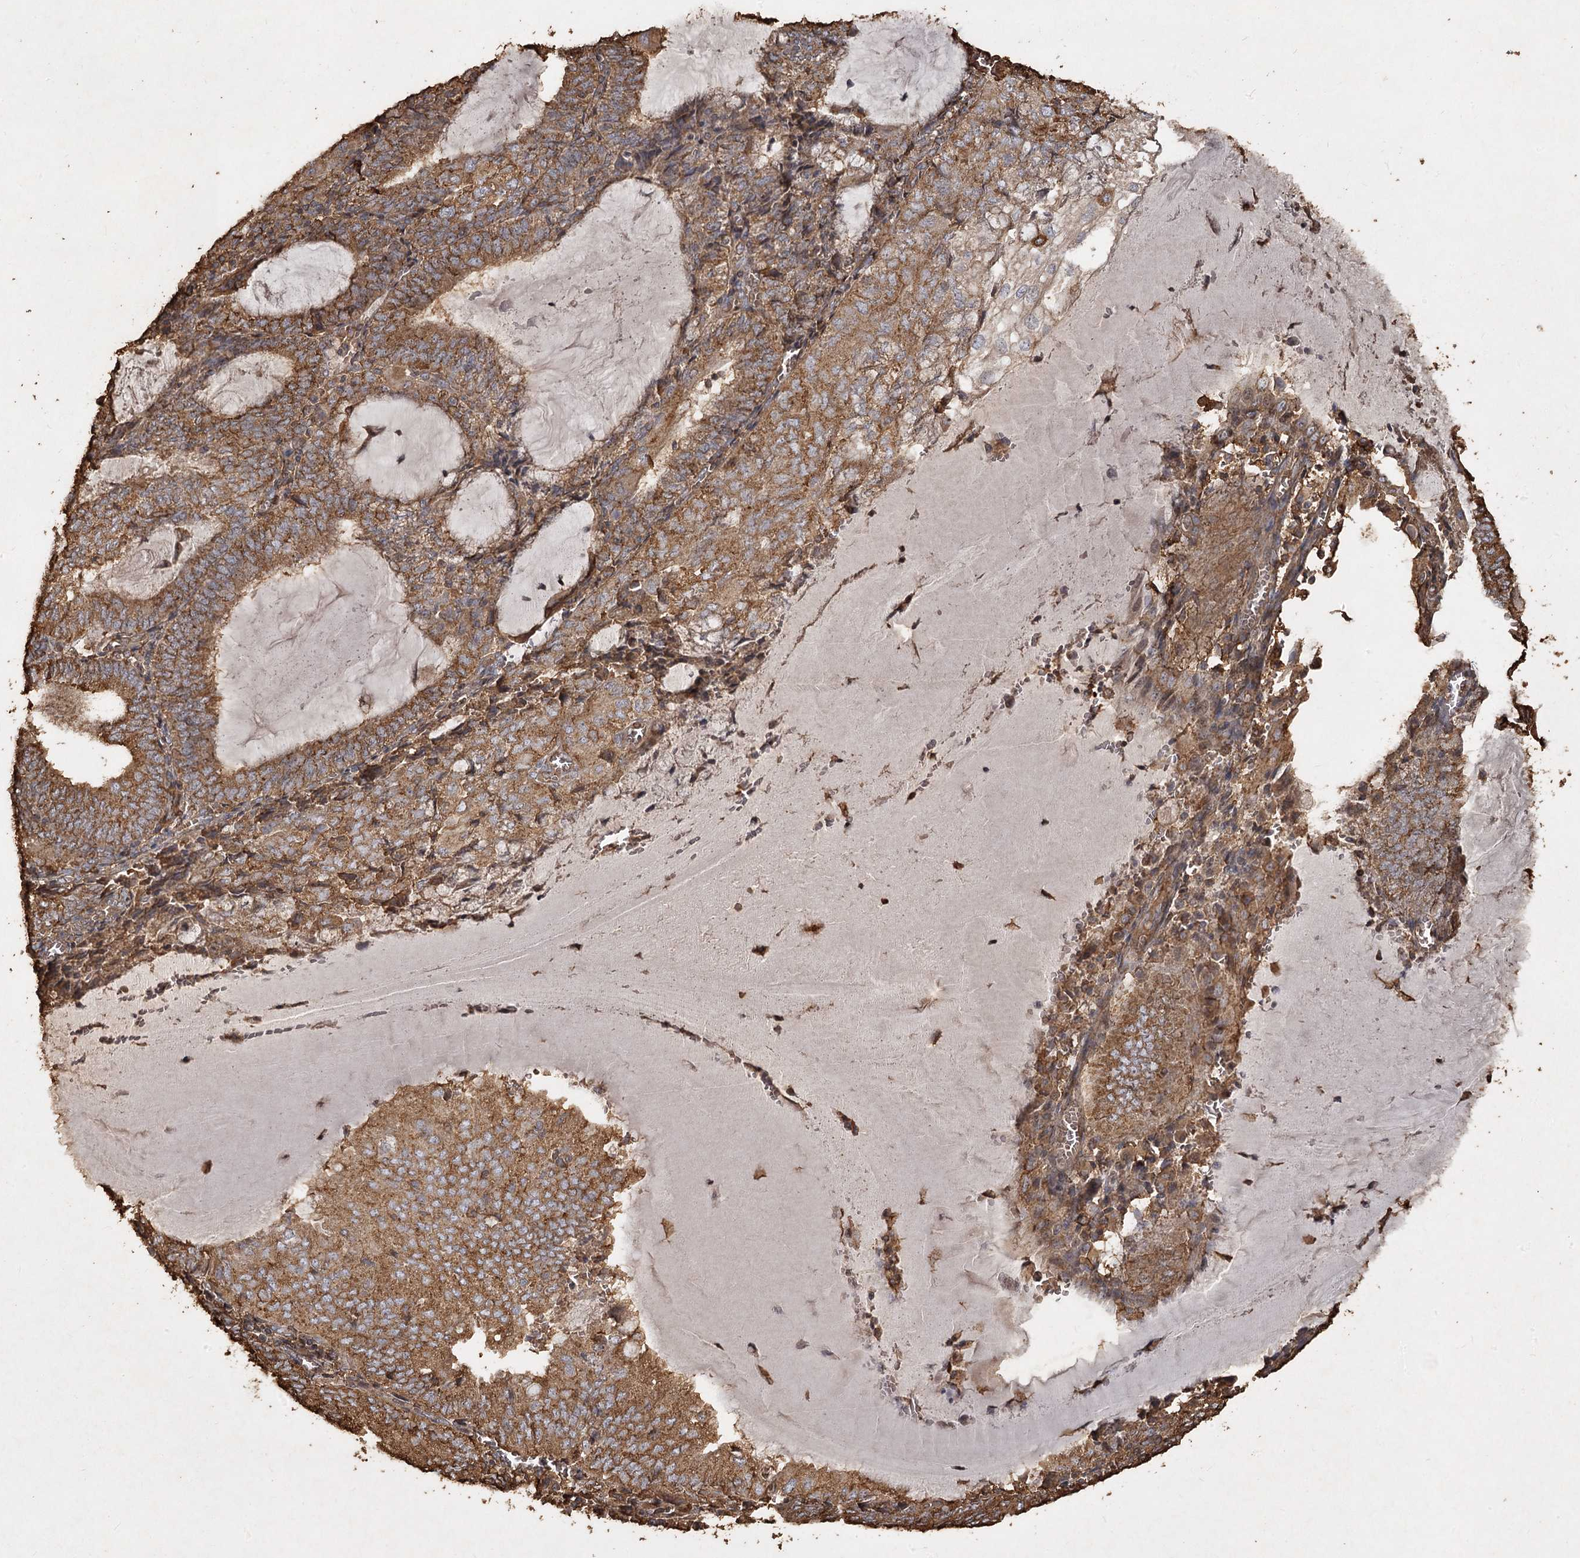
{"staining": {"intensity": "moderate", "quantity": ">75%", "location": "cytoplasmic/membranous"}, "tissue": "endometrial cancer", "cell_type": "Tumor cells", "image_type": "cancer", "snomed": [{"axis": "morphology", "description": "Adenocarcinoma, NOS"}, {"axis": "topography", "description": "Endometrium"}], "caption": "Brown immunohistochemical staining in endometrial cancer demonstrates moderate cytoplasmic/membranous expression in approximately >75% of tumor cells. (DAB (3,3'-diaminobenzidine) IHC with brightfield microscopy, high magnification).", "gene": "PIK3C2A", "patient": {"sex": "female", "age": 81}}